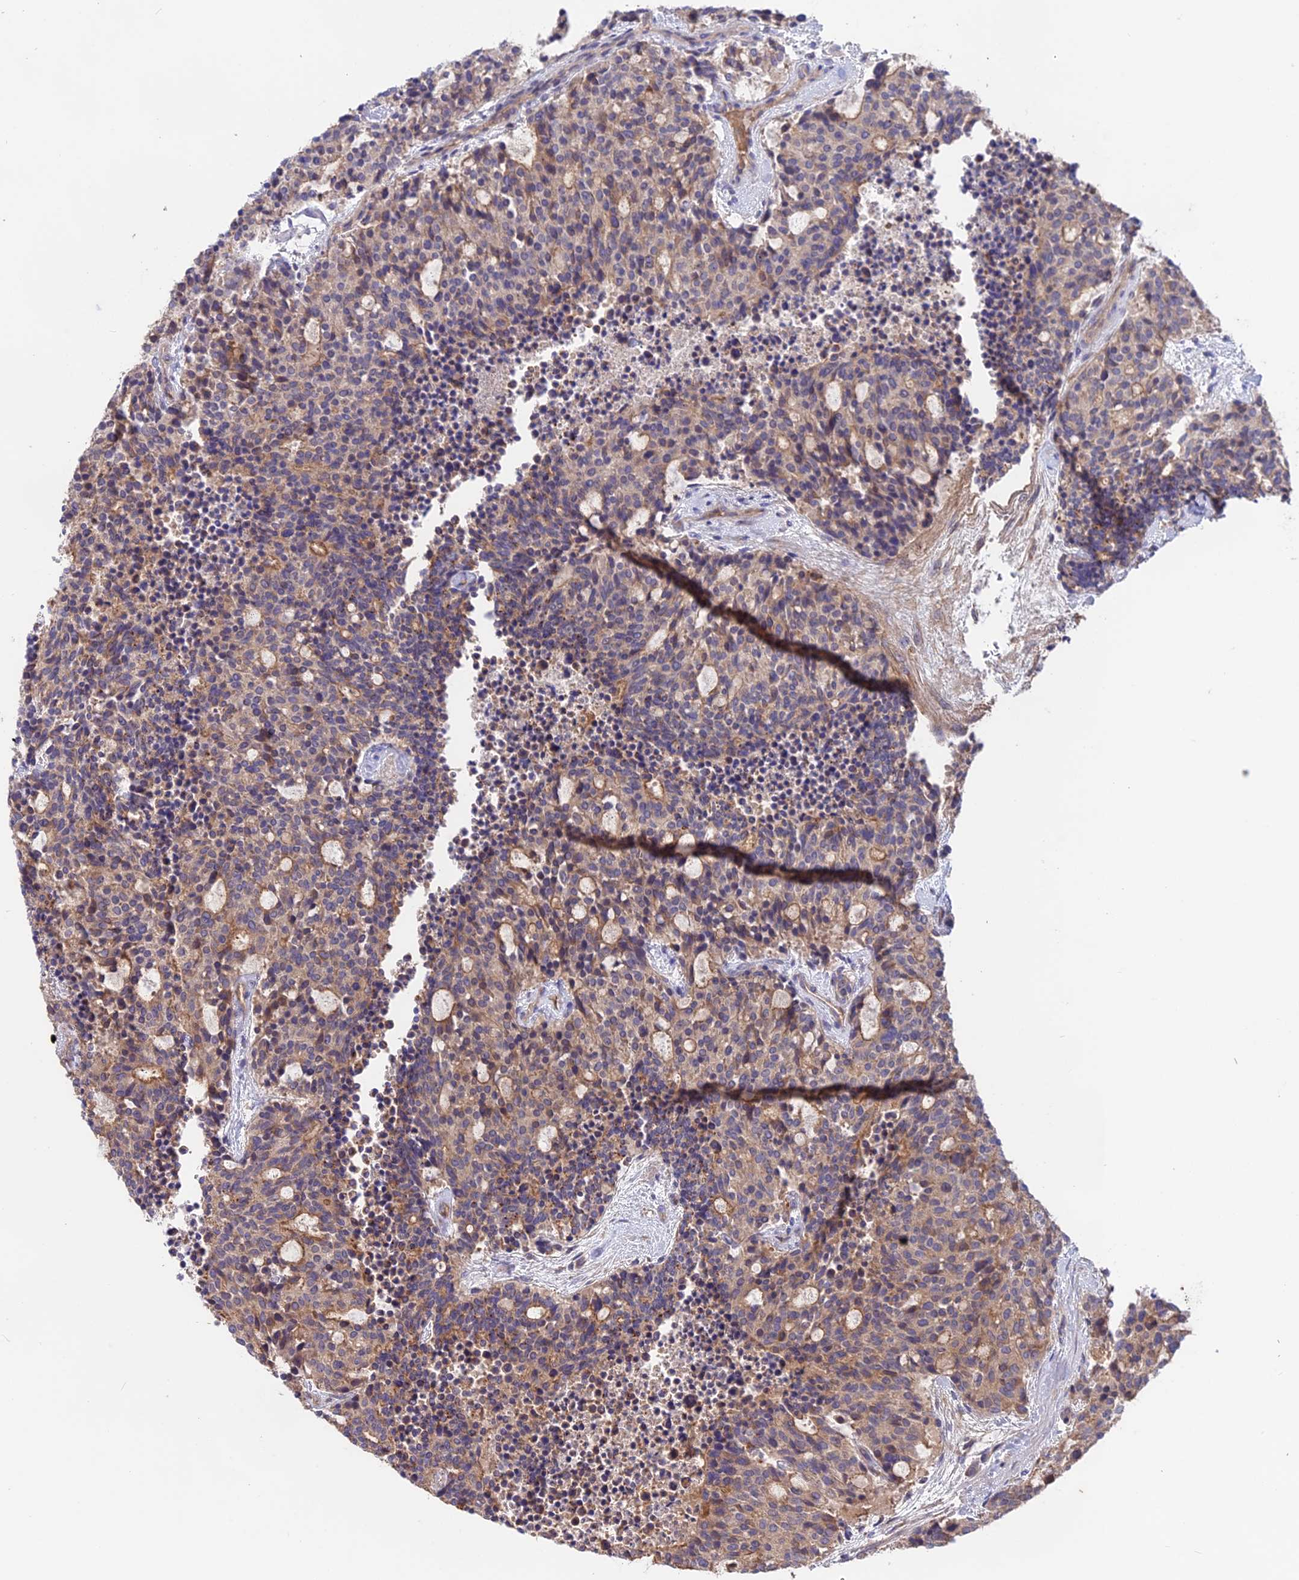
{"staining": {"intensity": "weak", "quantity": ">75%", "location": "cytoplasmic/membranous"}, "tissue": "carcinoid", "cell_type": "Tumor cells", "image_type": "cancer", "snomed": [{"axis": "morphology", "description": "Carcinoid, malignant, NOS"}, {"axis": "topography", "description": "Pancreas"}], "caption": "There is low levels of weak cytoplasmic/membranous positivity in tumor cells of carcinoid (malignant), as demonstrated by immunohistochemical staining (brown color).", "gene": "NUDT8", "patient": {"sex": "female", "age": 54}}